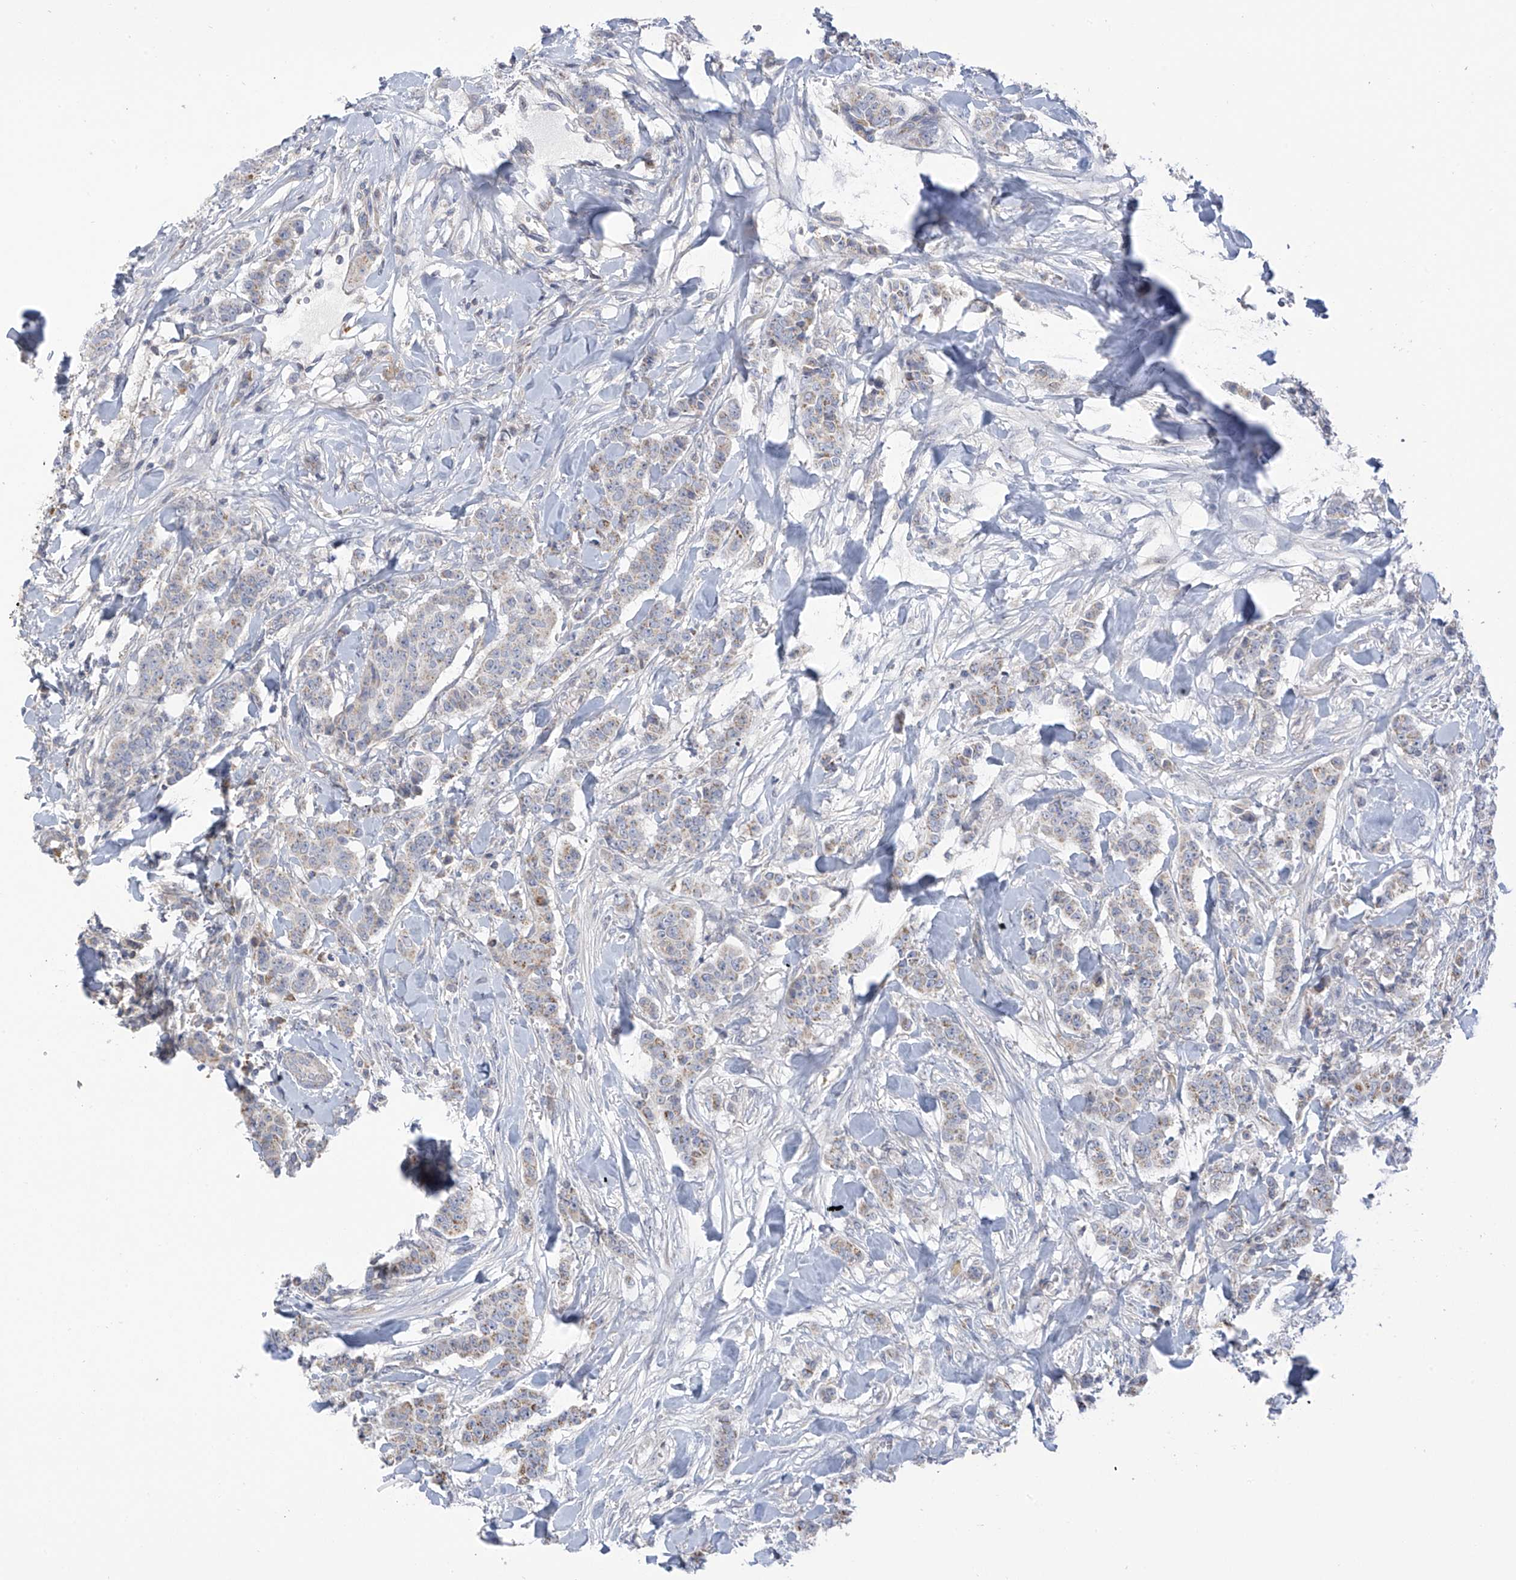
{"staining": {"intensity": "moderate", "quantity": "<25%", "location": "cytoplasmic/membranous"}, "tissue": "breast cancer", "cell_type": "Tumor cells", "image_type": "cancer", "snomed": [{"axis": "morphology", "description": "Duct carcinoma"}, {"axis": "topography", "description": "Breast"}], "caption": "Immunohistochemical staining of human breast cancer reveals low levels of moderate cytoplasmic/membranous expression in approximately <25% of tumor cells.", "gene": "SLCO4A1", "patient": {"sex": "female", "age": 40}}